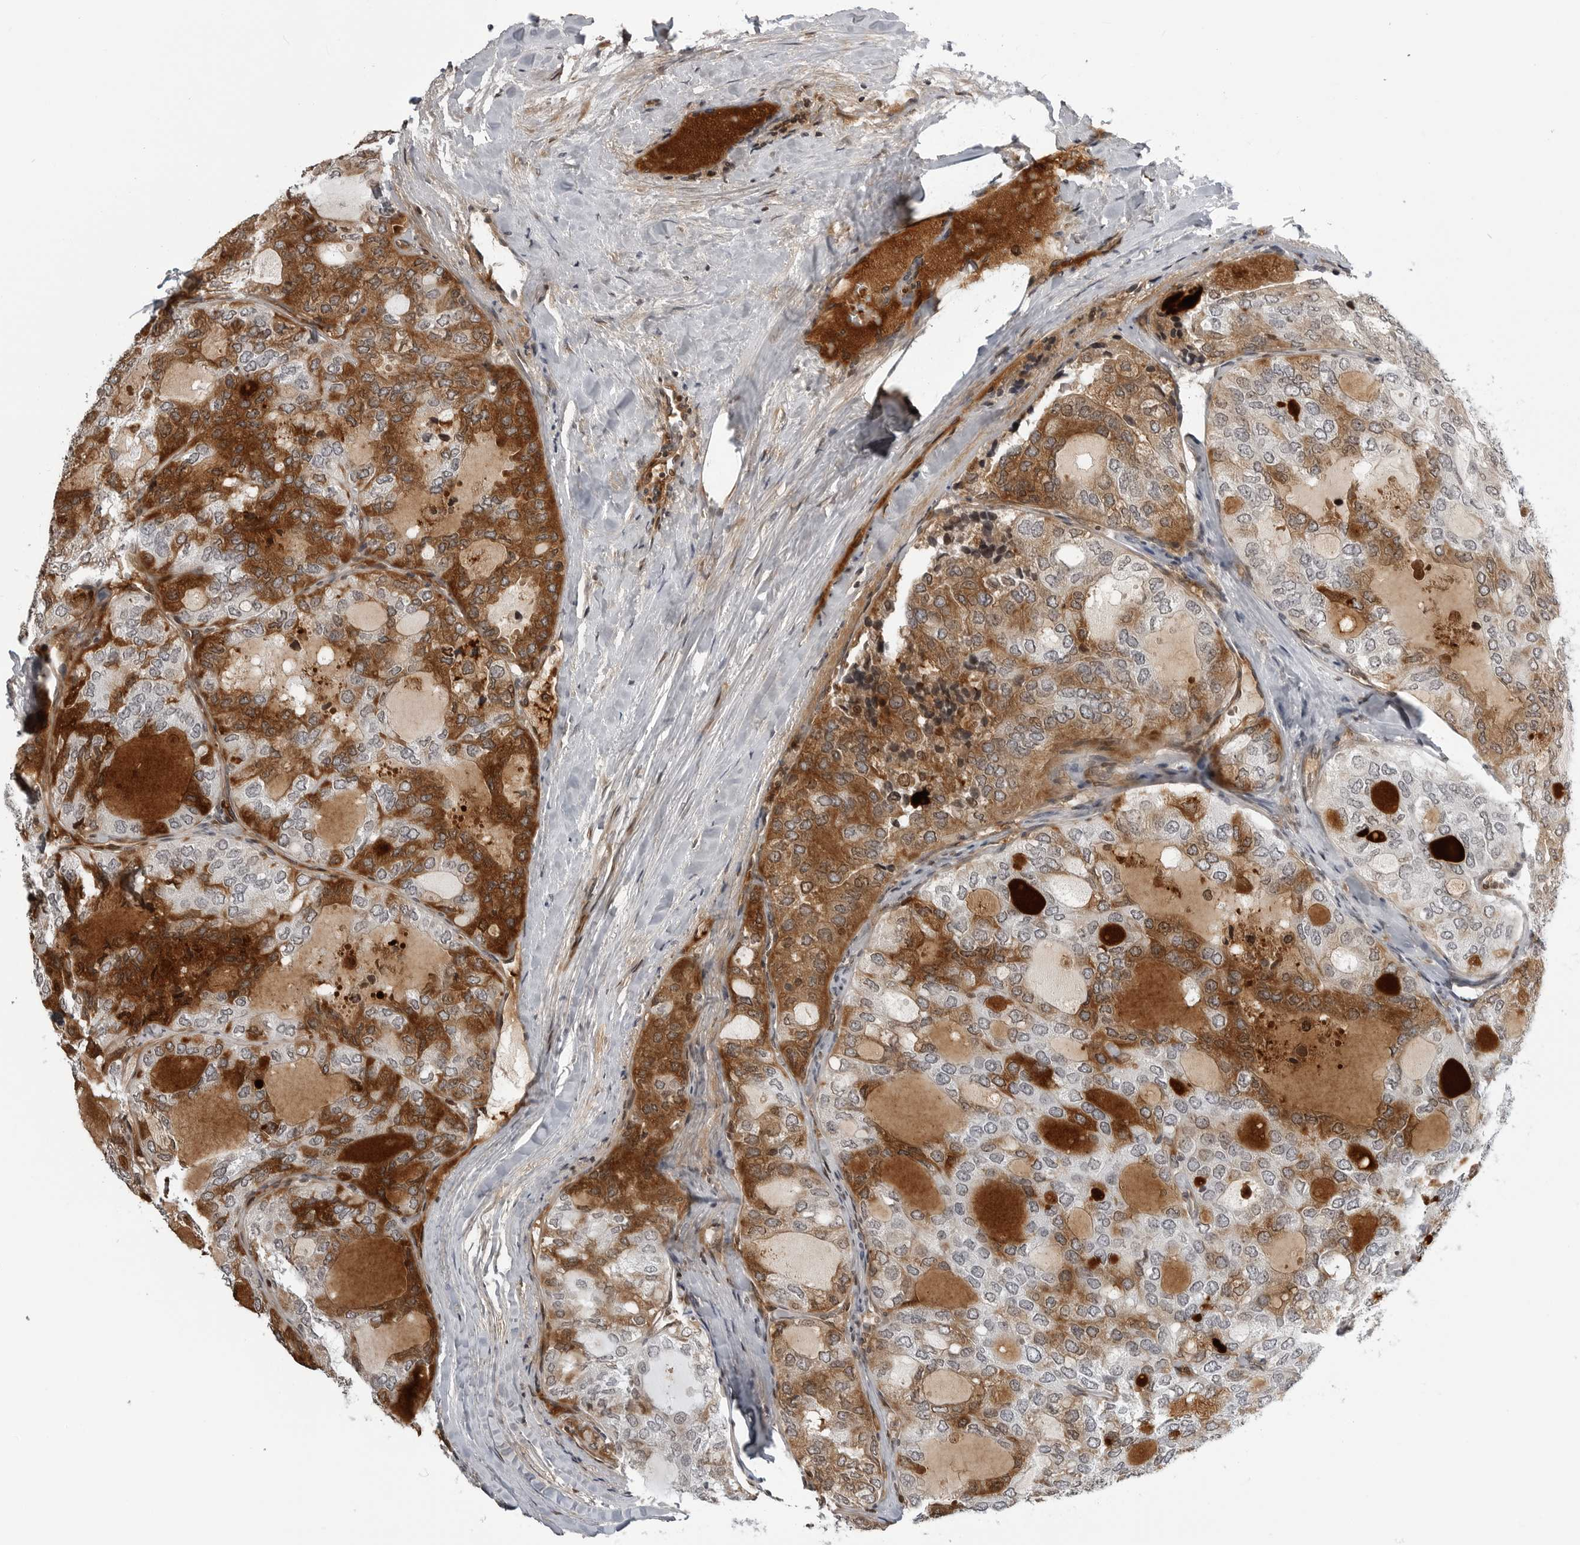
{"staining": {"intensity": "strong", "quantity": "25%-75%", "location": "cytoplasmic/membranous"}, "tissue": "thyroid cancer", "cell_type": "Tumor cells", "image_type": "cancer", "snomed": [{"axis": "morphology", "description": "Follicular adenoma carcinoma, NOS"}, {"axis": "topography", "description": "Thyroid gland"}], "caption": "This micrograph reveals immunohistochemistry (IHC) staining of follicular adenoma carcinoma (thyroid), with high strong cytoplasmic/membranous positivity in approximately 25%-75% of tumor cells.", "gene": "CXCR5", "patient": {"sex": "male", "age": 75}}